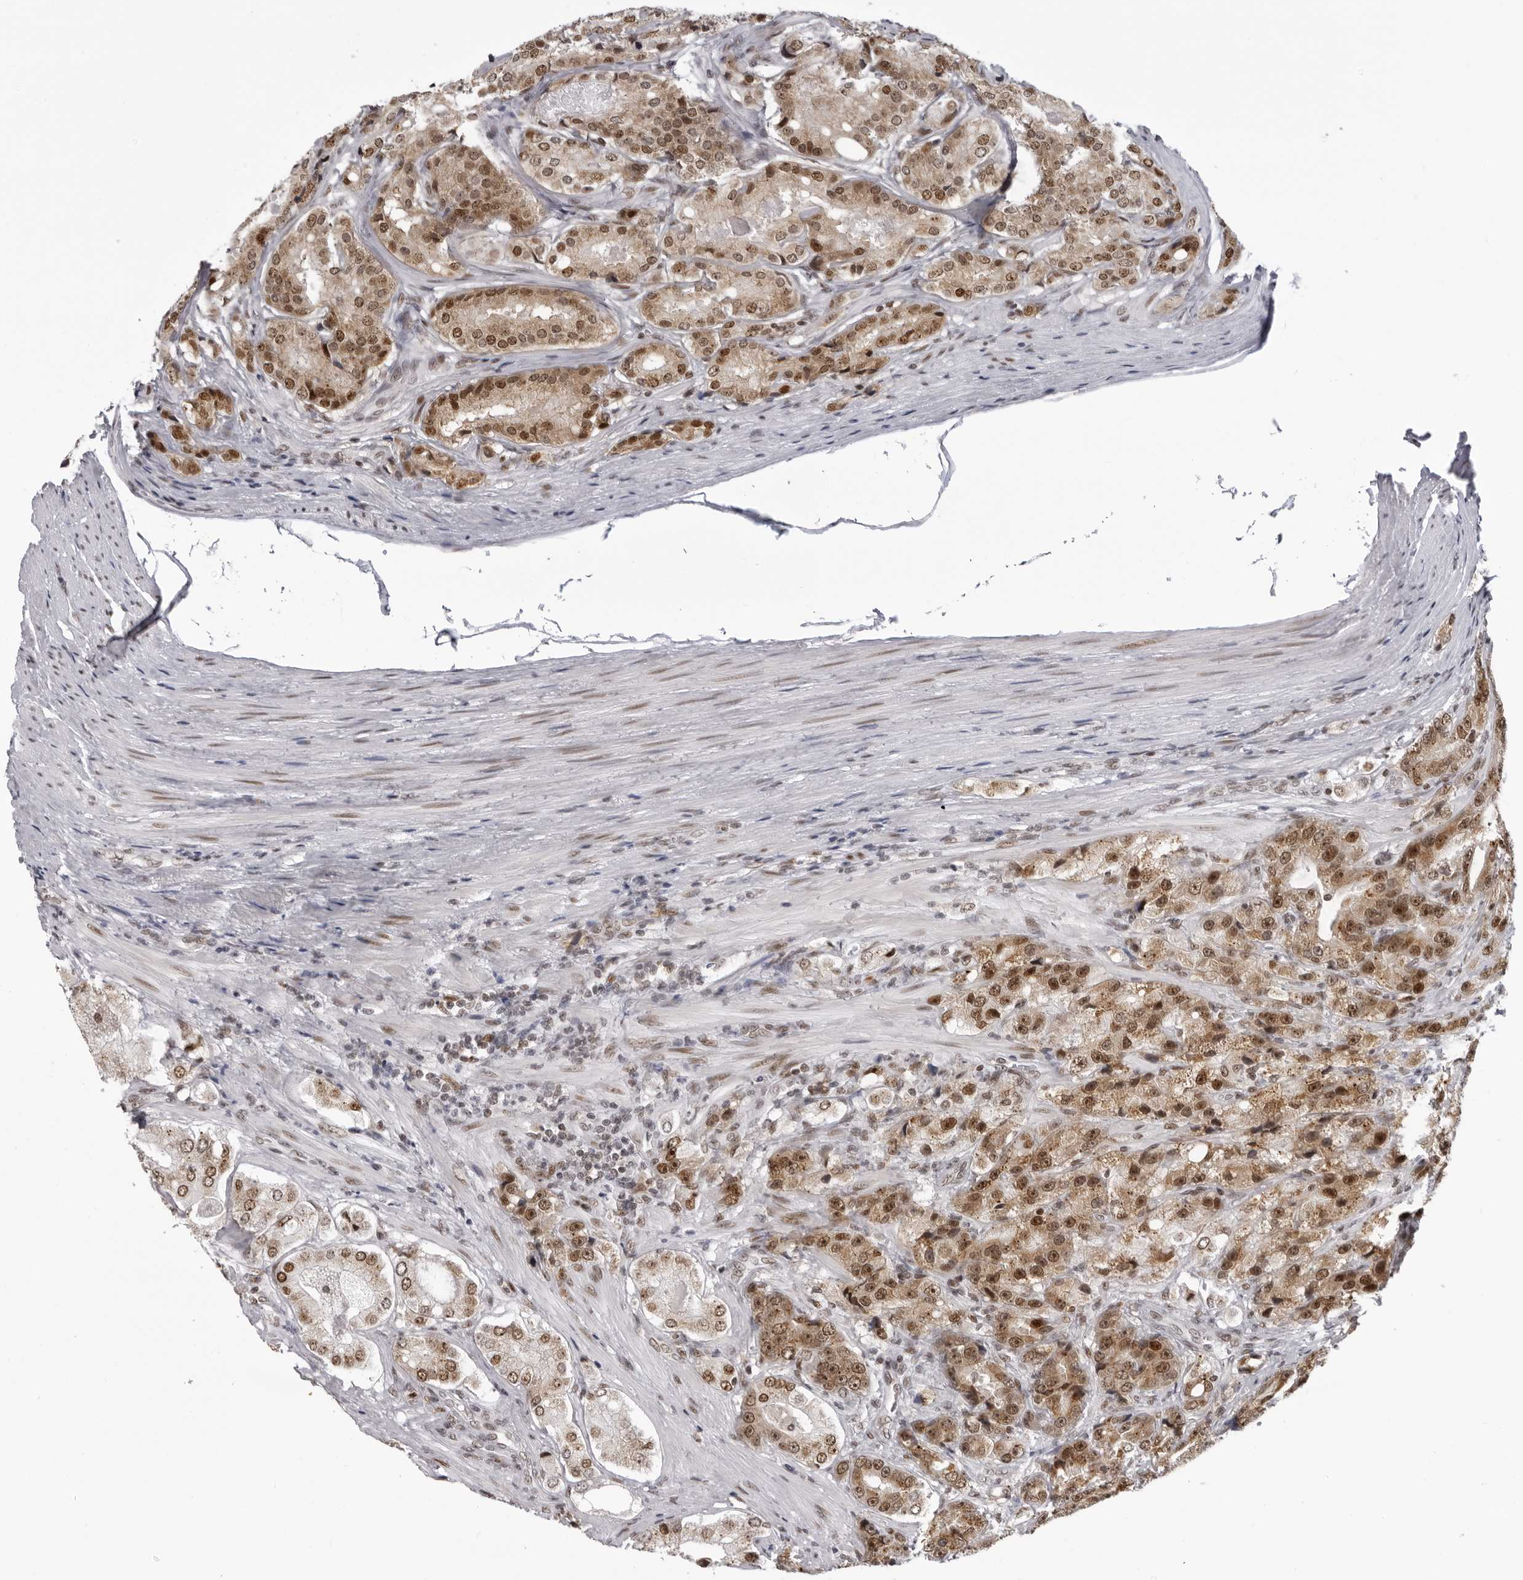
{"staining": {"intensity": "moderate", "quantity": ">75%", "location": "nuclear"}, "tissue": "prostate cancer", "cell_type": "Tumor cells", "image_type": "cancer", "snomed": [{"axis": "morphology", "description": "Adenocarcinoma, High grade"}, {"axis": "topography", "description": "Prostate"}], "caption": "This micrograph demonstrates immunohistochemistry (IHC) staining of human adenocarcinoma (high-grade) (prostate), with medium moderate nuclear expression in about >75% of tumor cells.", "gene": "HEXIM2", "patient": {"sex": "male", "age": 60}}